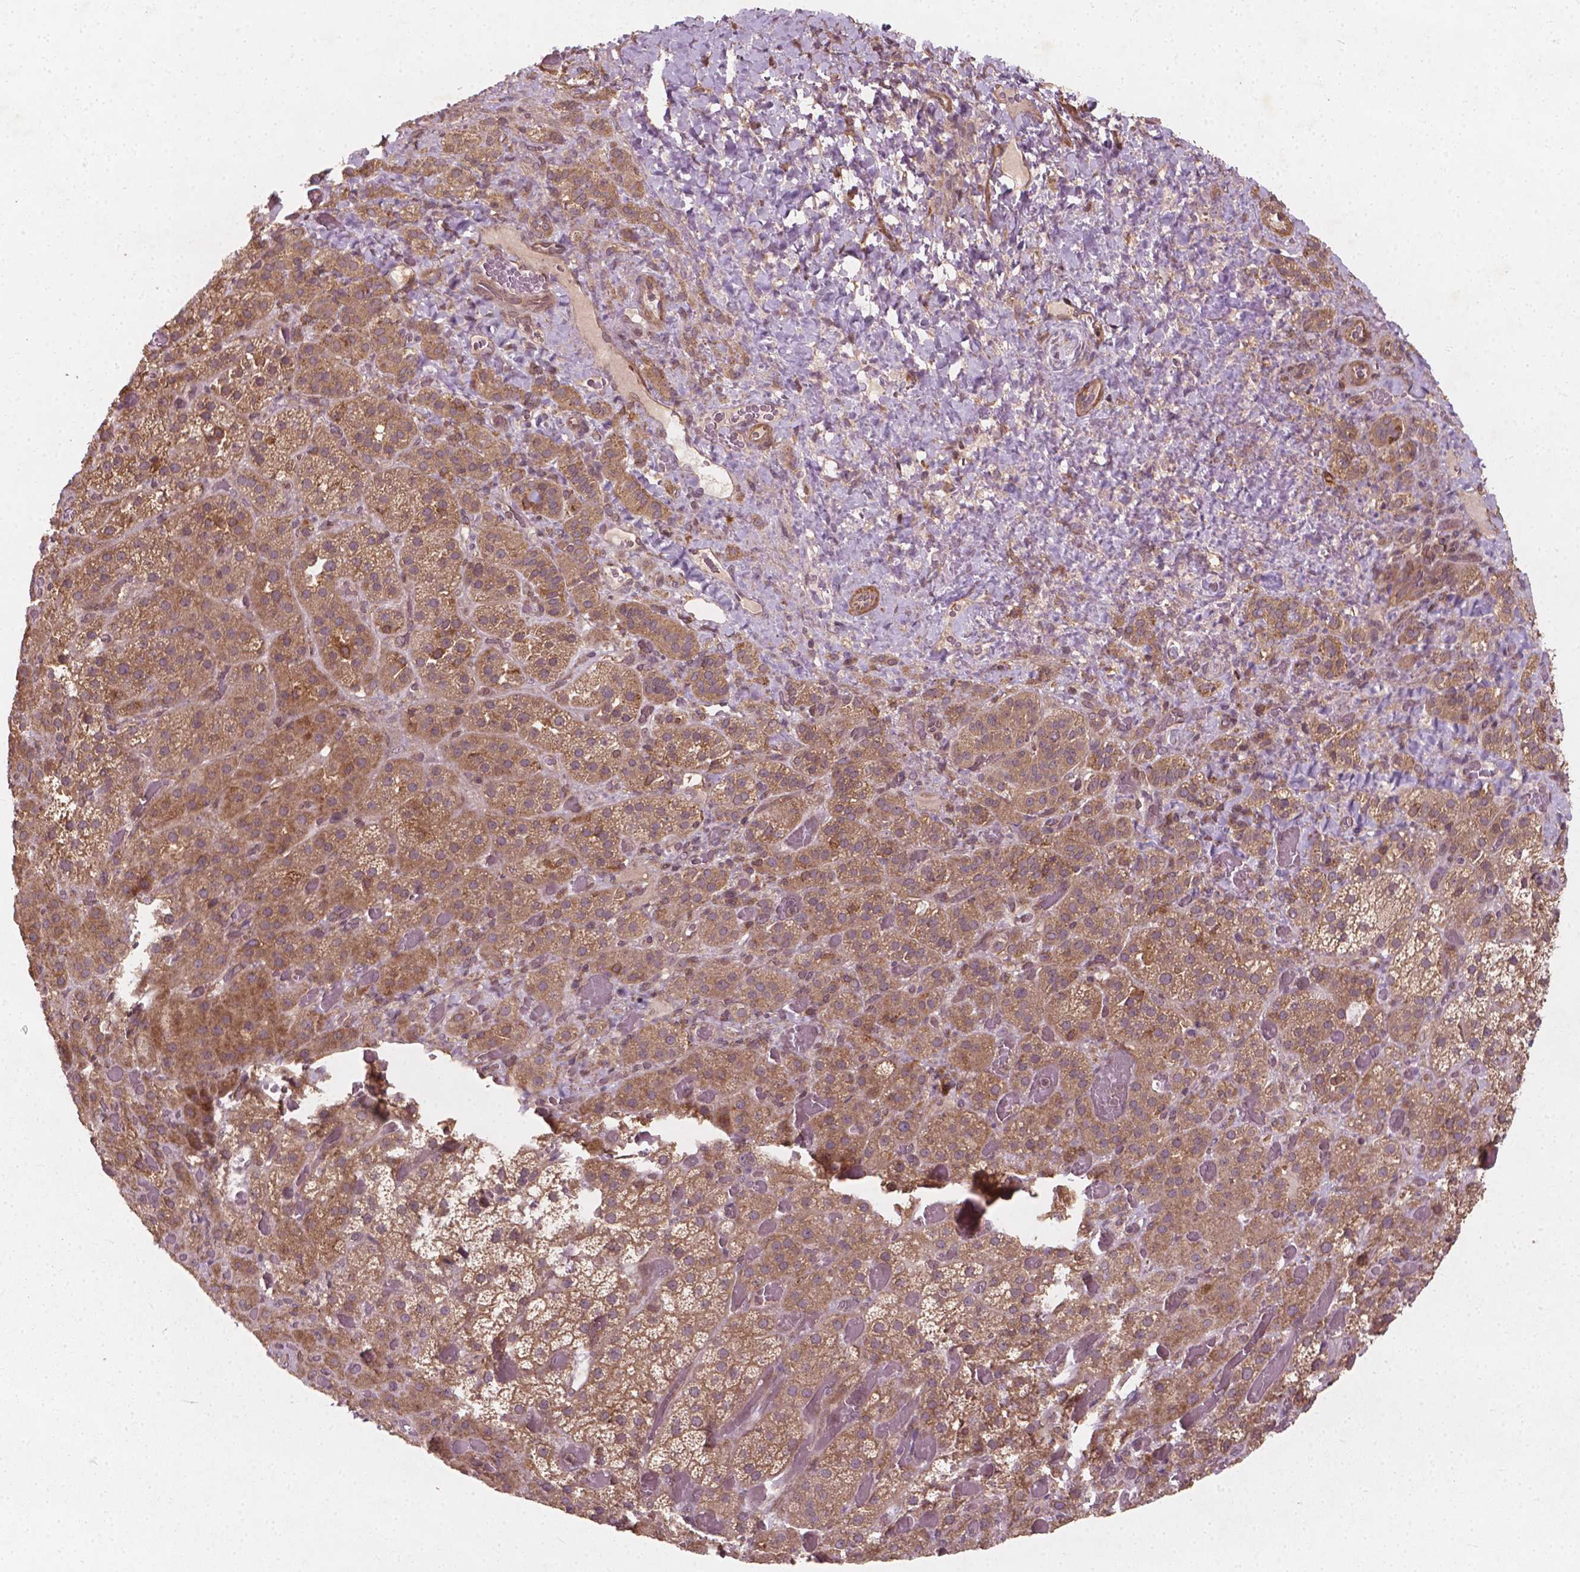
{"staining": {"intensity": "moderate", "quantity": ">75%", "location": "cytoplasmic/membranous"}, "tissue": "adrenal gland", "cell_type": "Glandular cells", "image_type": "normal", "snomed": [{"axis": "morphology", "description": "Normal tissue, NOS"}, {"axis": "topography", "description": "Adrenal gland"}], "caption": "Adrenal gland stained for a protein exhibits moderate cytoplasmic/membranous positivity in glandular cells. (Brightfield microscopy of DAB IHC at high magnification).", "gene": "CYFIP1", "patient": {"sex": "male", "age": 57}}